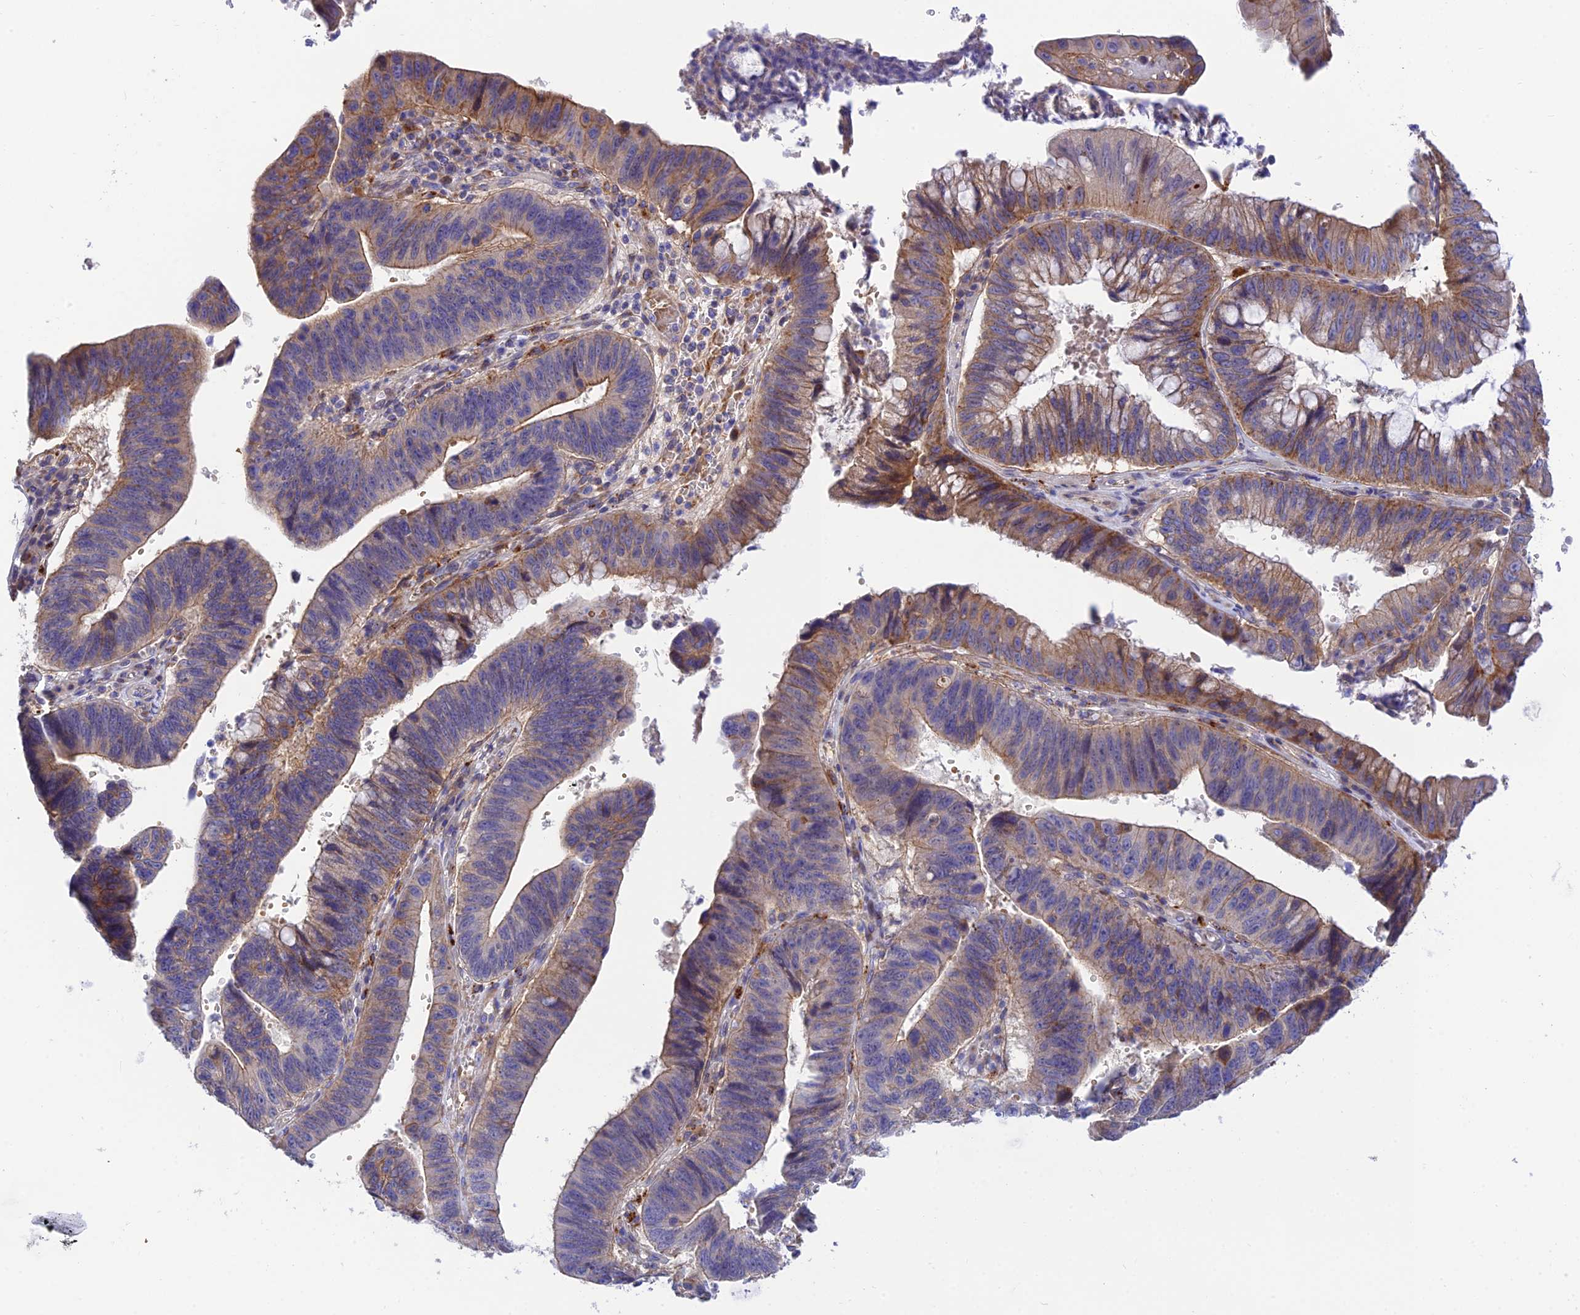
{"staining": {"intensity": "moderate", "quantity": "25%-75%", "location": "cytoplasmic/membranous"}, "tissue": "stomach cancer", "cell_type": "Tumor cells", "image_type": "cancer", "snomed": [{"axis": "morphology", "description": "Adenocarcinoma, NOS"}, {"axis": "topography", "description": "Stomach"}], "caption": "Human stomach cancer (adenocarcinoma) stained with a brown dye reveals moderate cytoplasmic/membranous positive staining in approximately 25%-75% of tumor cells.", "gene": "CCDC157", "patient": {"sex": "male", "age": 59}}